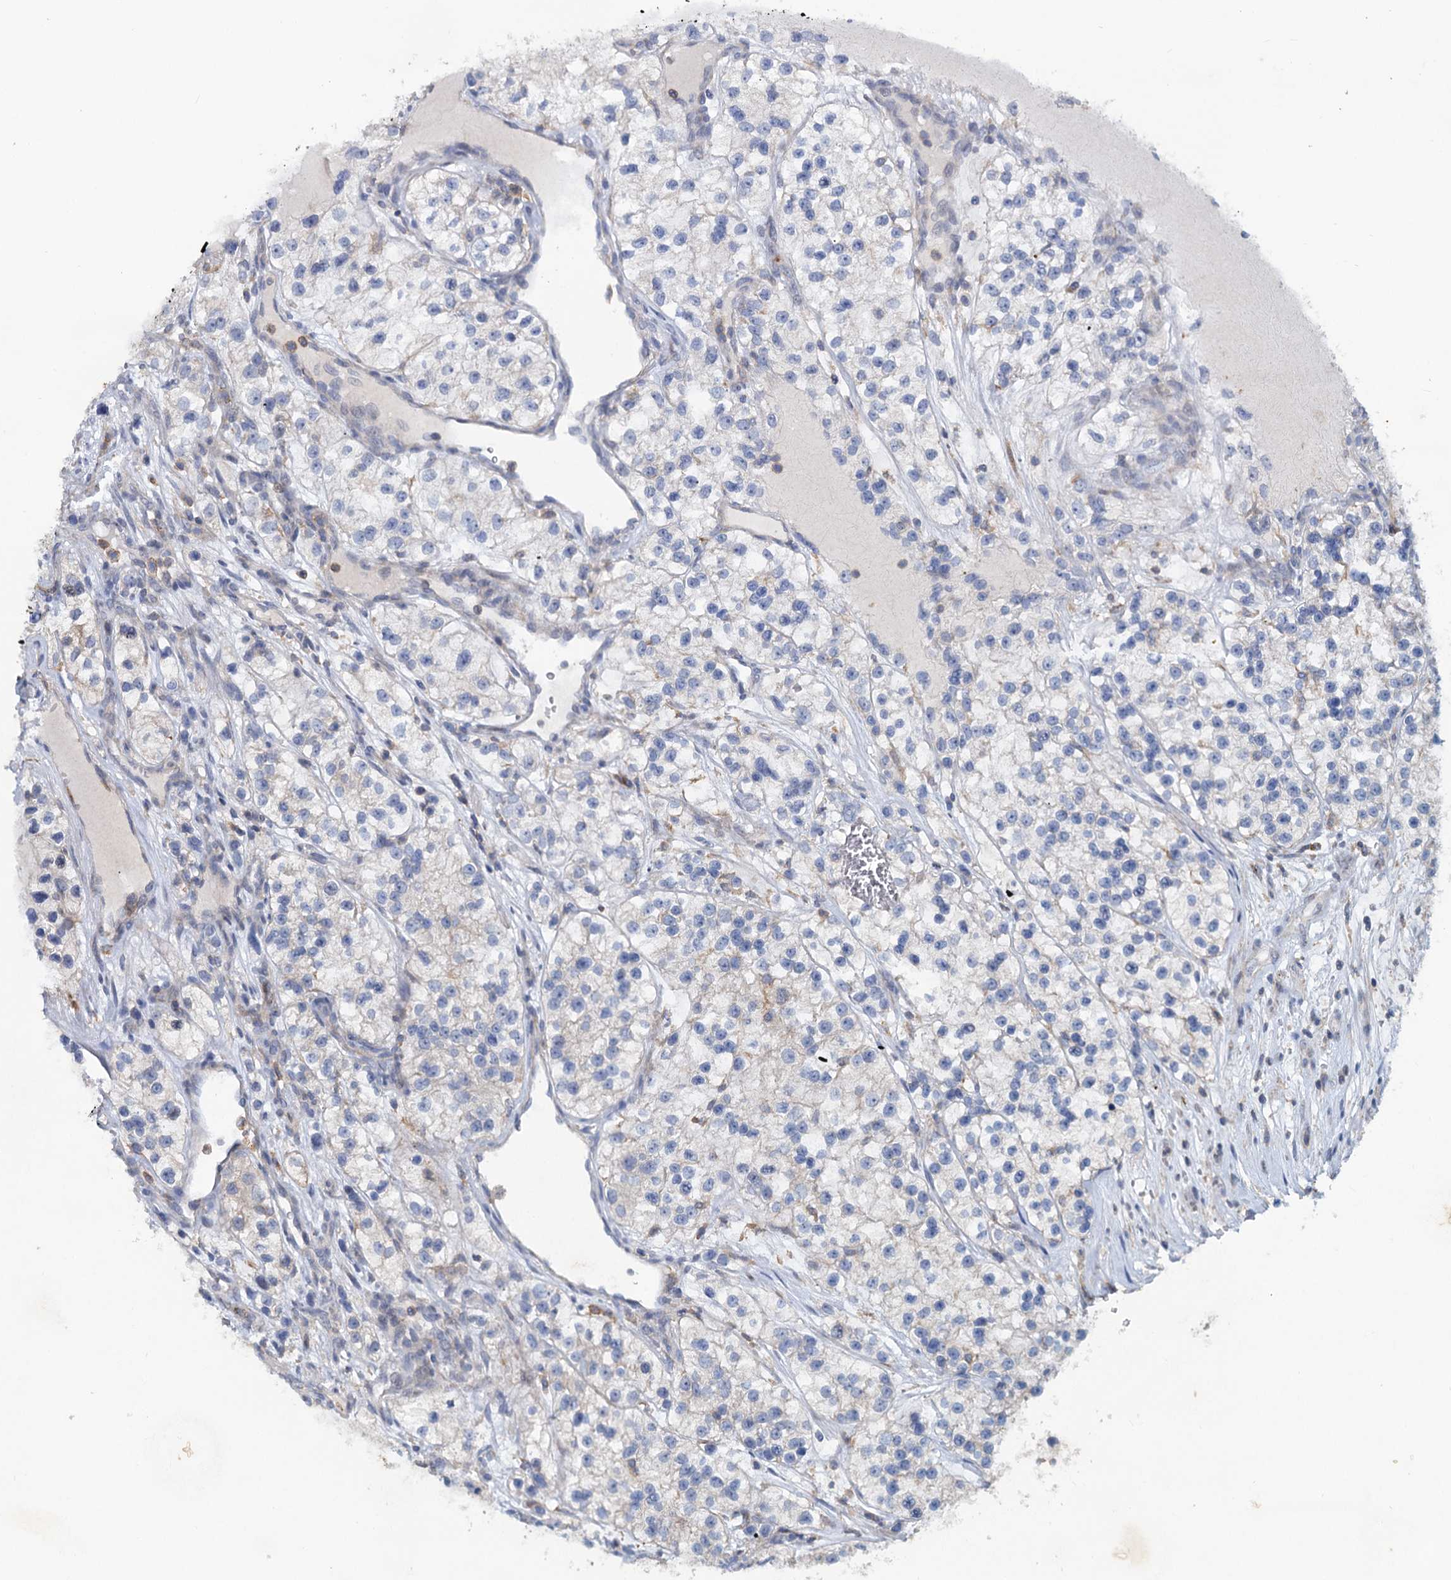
{"staining": {"intensity": "negative", "quantity": "none", "location": "none"}, "tissue": "renal cancer", "cell_type": "Tumor cells", "image_type": "cancer", "snomed": [{"axis": "morphology", "description": "Adenocarcinoma, NOS"}, {"axis": "topography", "description": "Kidney"}], "caption": "Photomicrograph shows no protein staining in tumor cells of renal cancer tissue.", "gene": "LRCH4", "patient": {"sex": "female", "age": 57}}